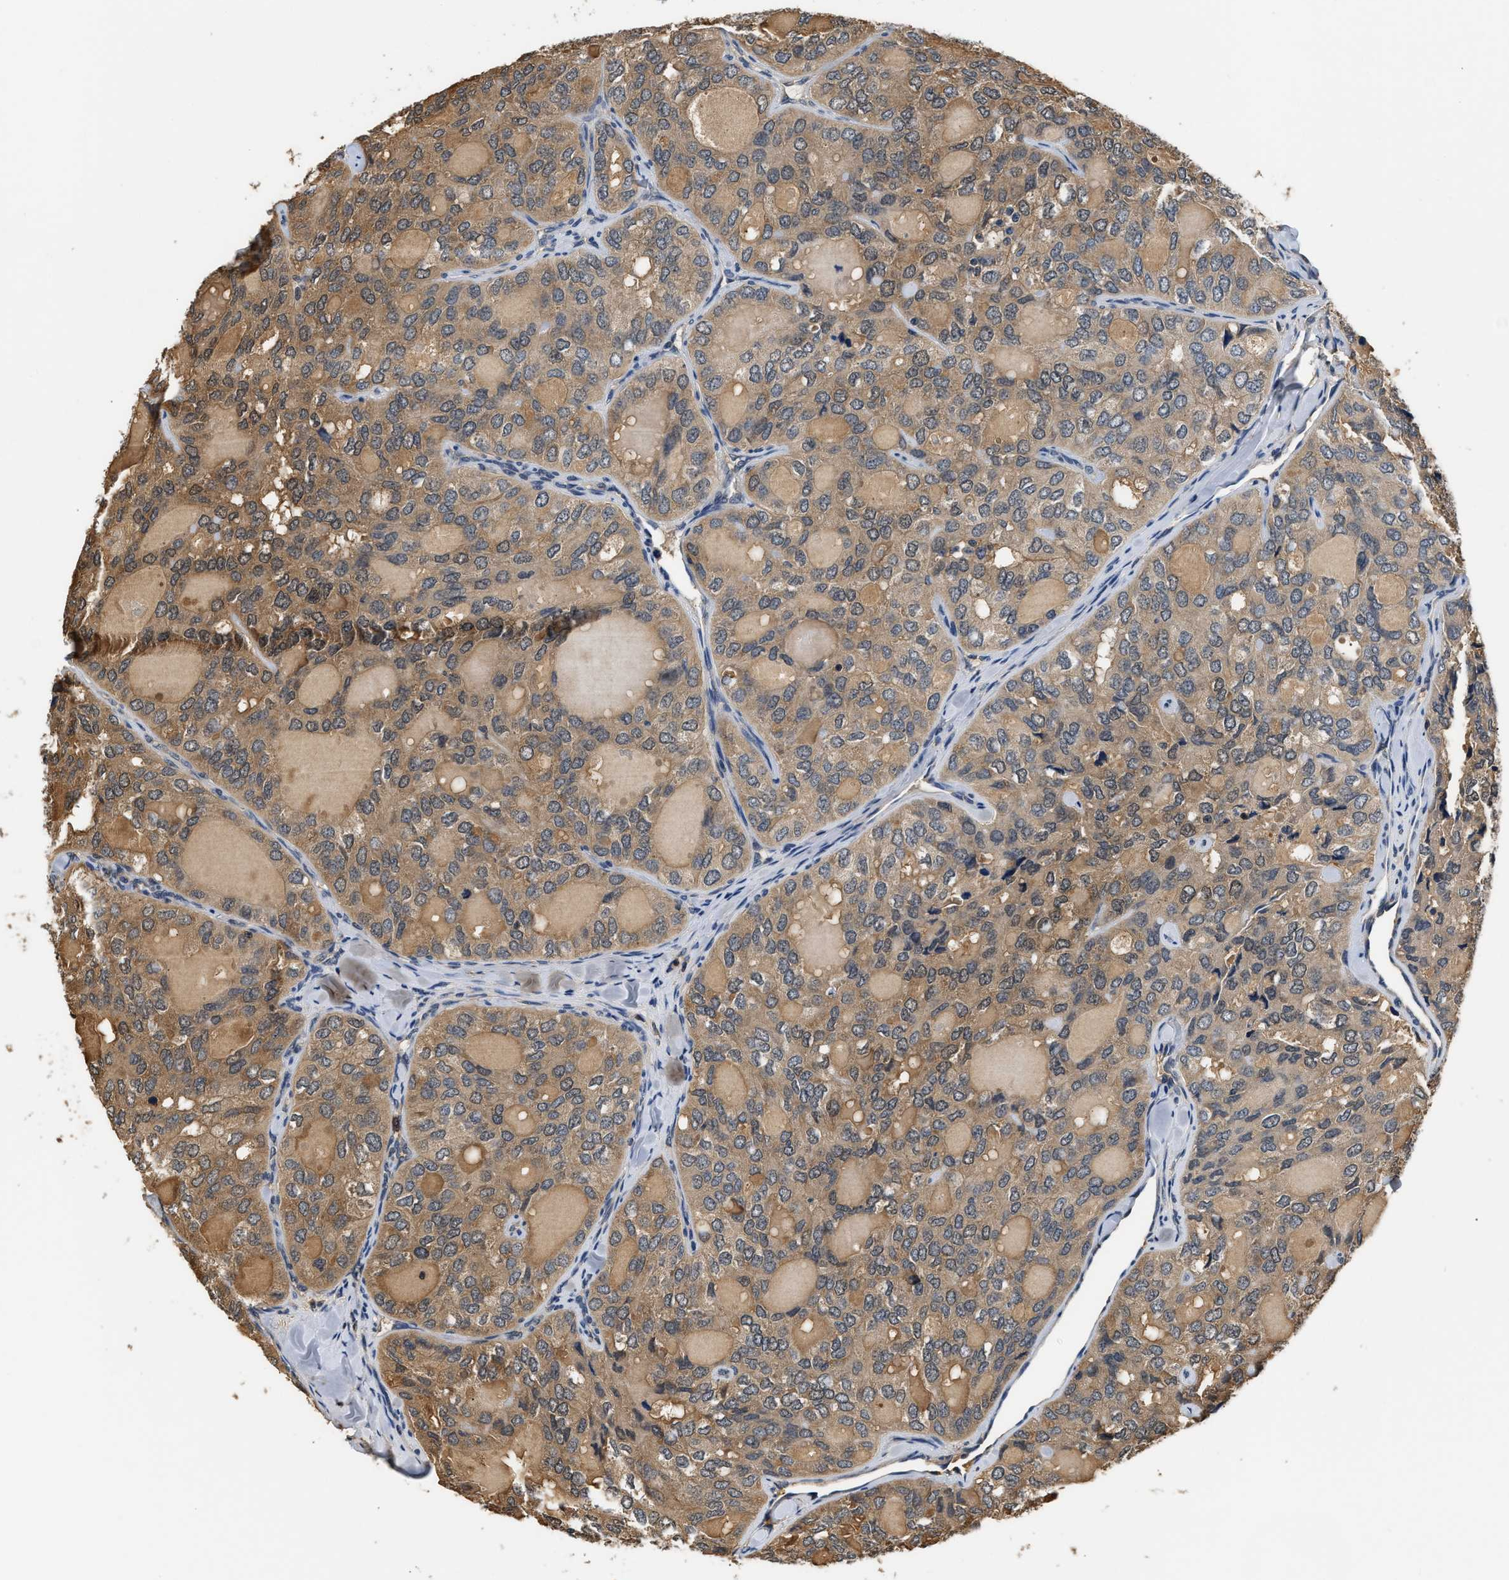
{"staining": {"intensity": "weak", "quantity": ">75%", "location": "cytoplasmic/membranous"}, "tissue": "thyroid cancer", "cell_type": "Tumor cells", "image_type": "cancer", "snomed": [{"axis": "morphology", "description": "Follicular adenoma carcinoma, NOS"}, {"axis": "topography", "description": "Thyroid gland"}], "caption": "This image displays immunohistochemistry (IHC) staining of thyroid follicular adenoma carcinoma, with low weak cytoplasmic/membranous staining in about >75% of tumor cells.", "gene": "GPI", "patient": {"sex": "male", "age": 75}}